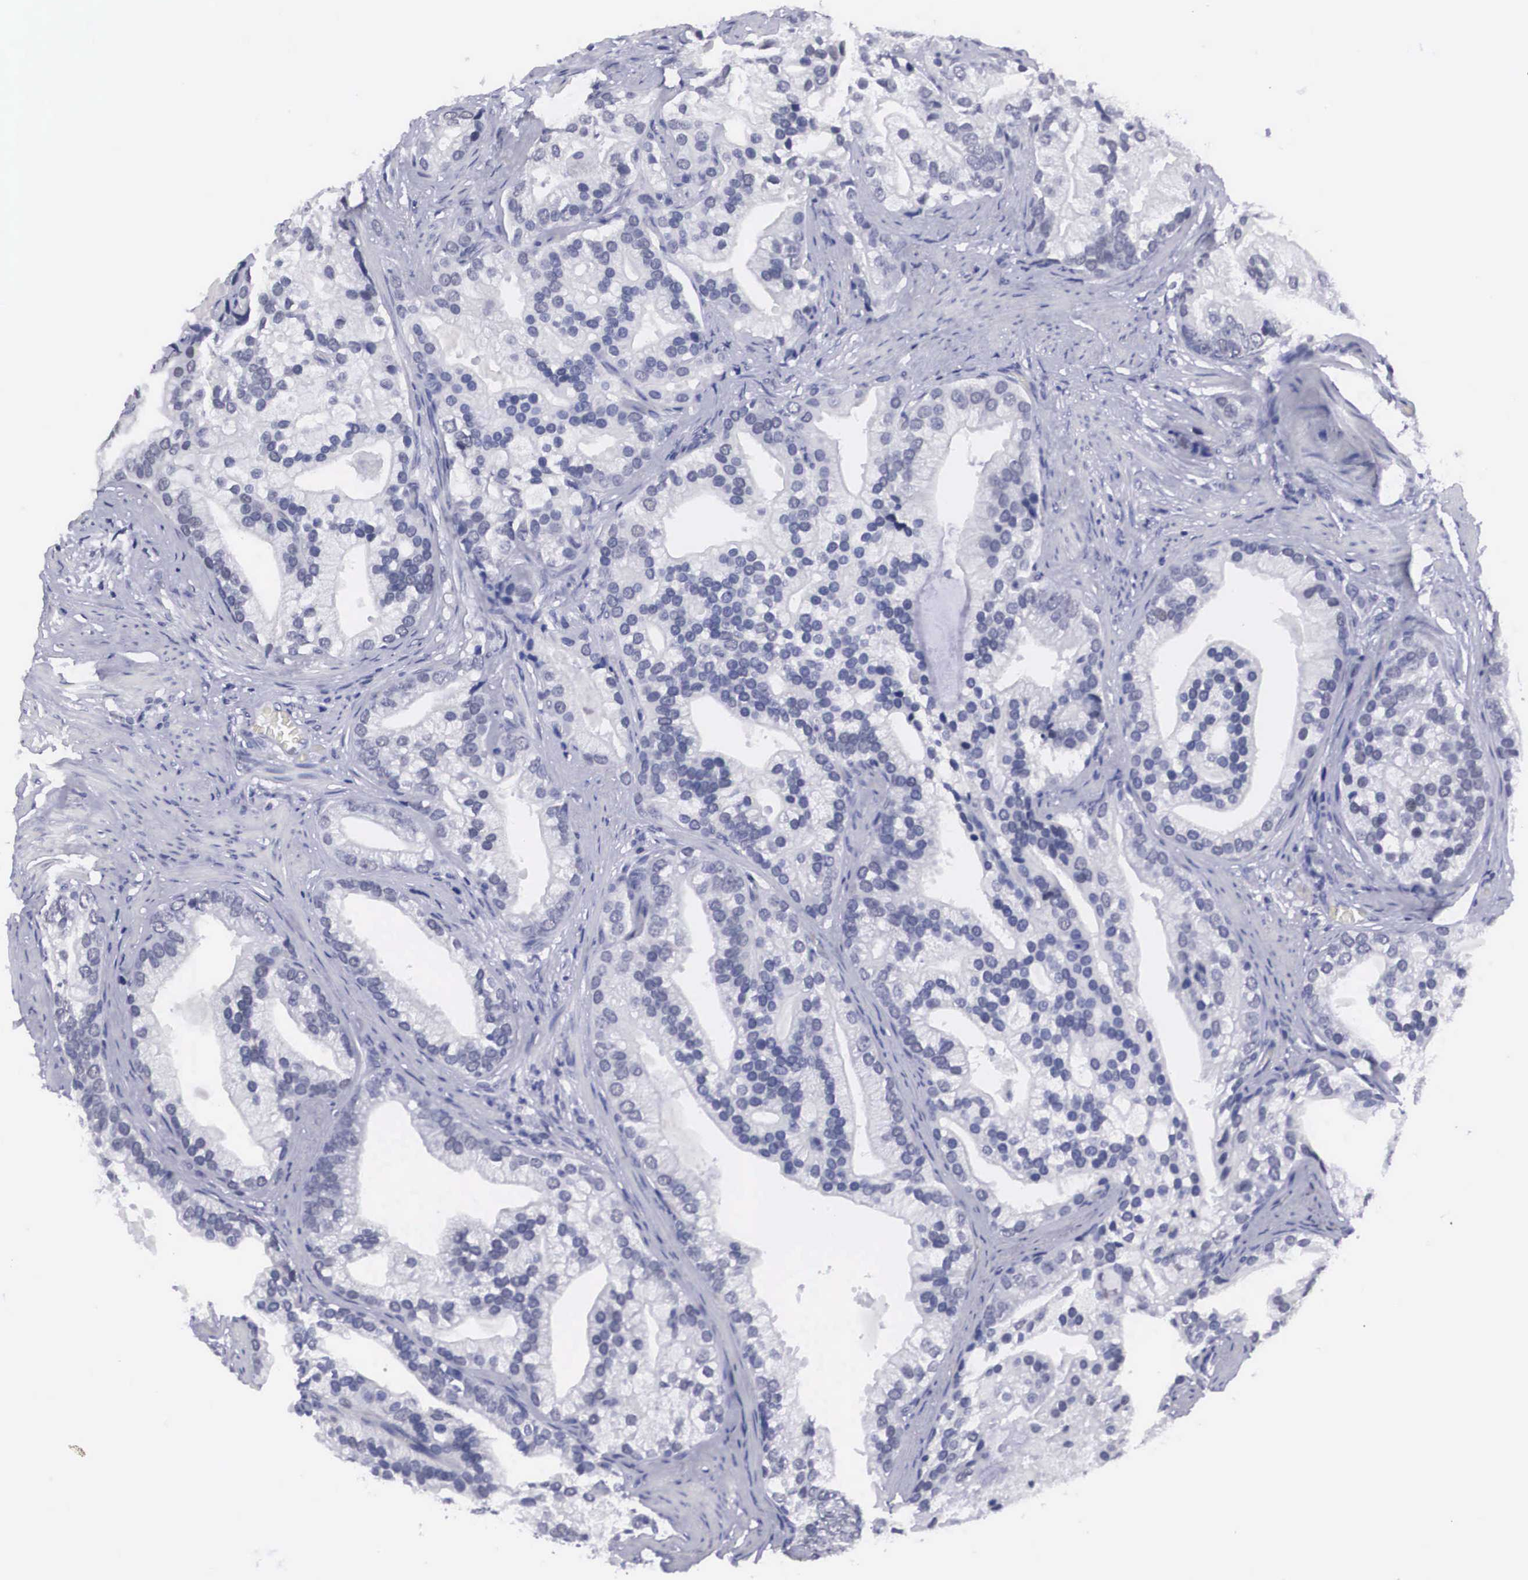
{"staining": {"intensity": "negative", "quantity": "none", "location": "none"}, "tissue": "prostate cancer", "cell_type": "Tumor cells", "image_type": "cancer", "snomed": [{"axis": "morphology", "description": "Adenocarcinoma, Medium grade"}, {"axis": "topography", "description": "Prostate"}], "caption": "The immunohistochemistry micrograph has no significant staining in tumor cells of prostate cancer tissue. (DAB (3,3'-diaminobenzidine) IHC visualized using brightfield microscopy, high magnification).", "gene": "C22orf31", "patient": {"sex": "male", "age": 65}}